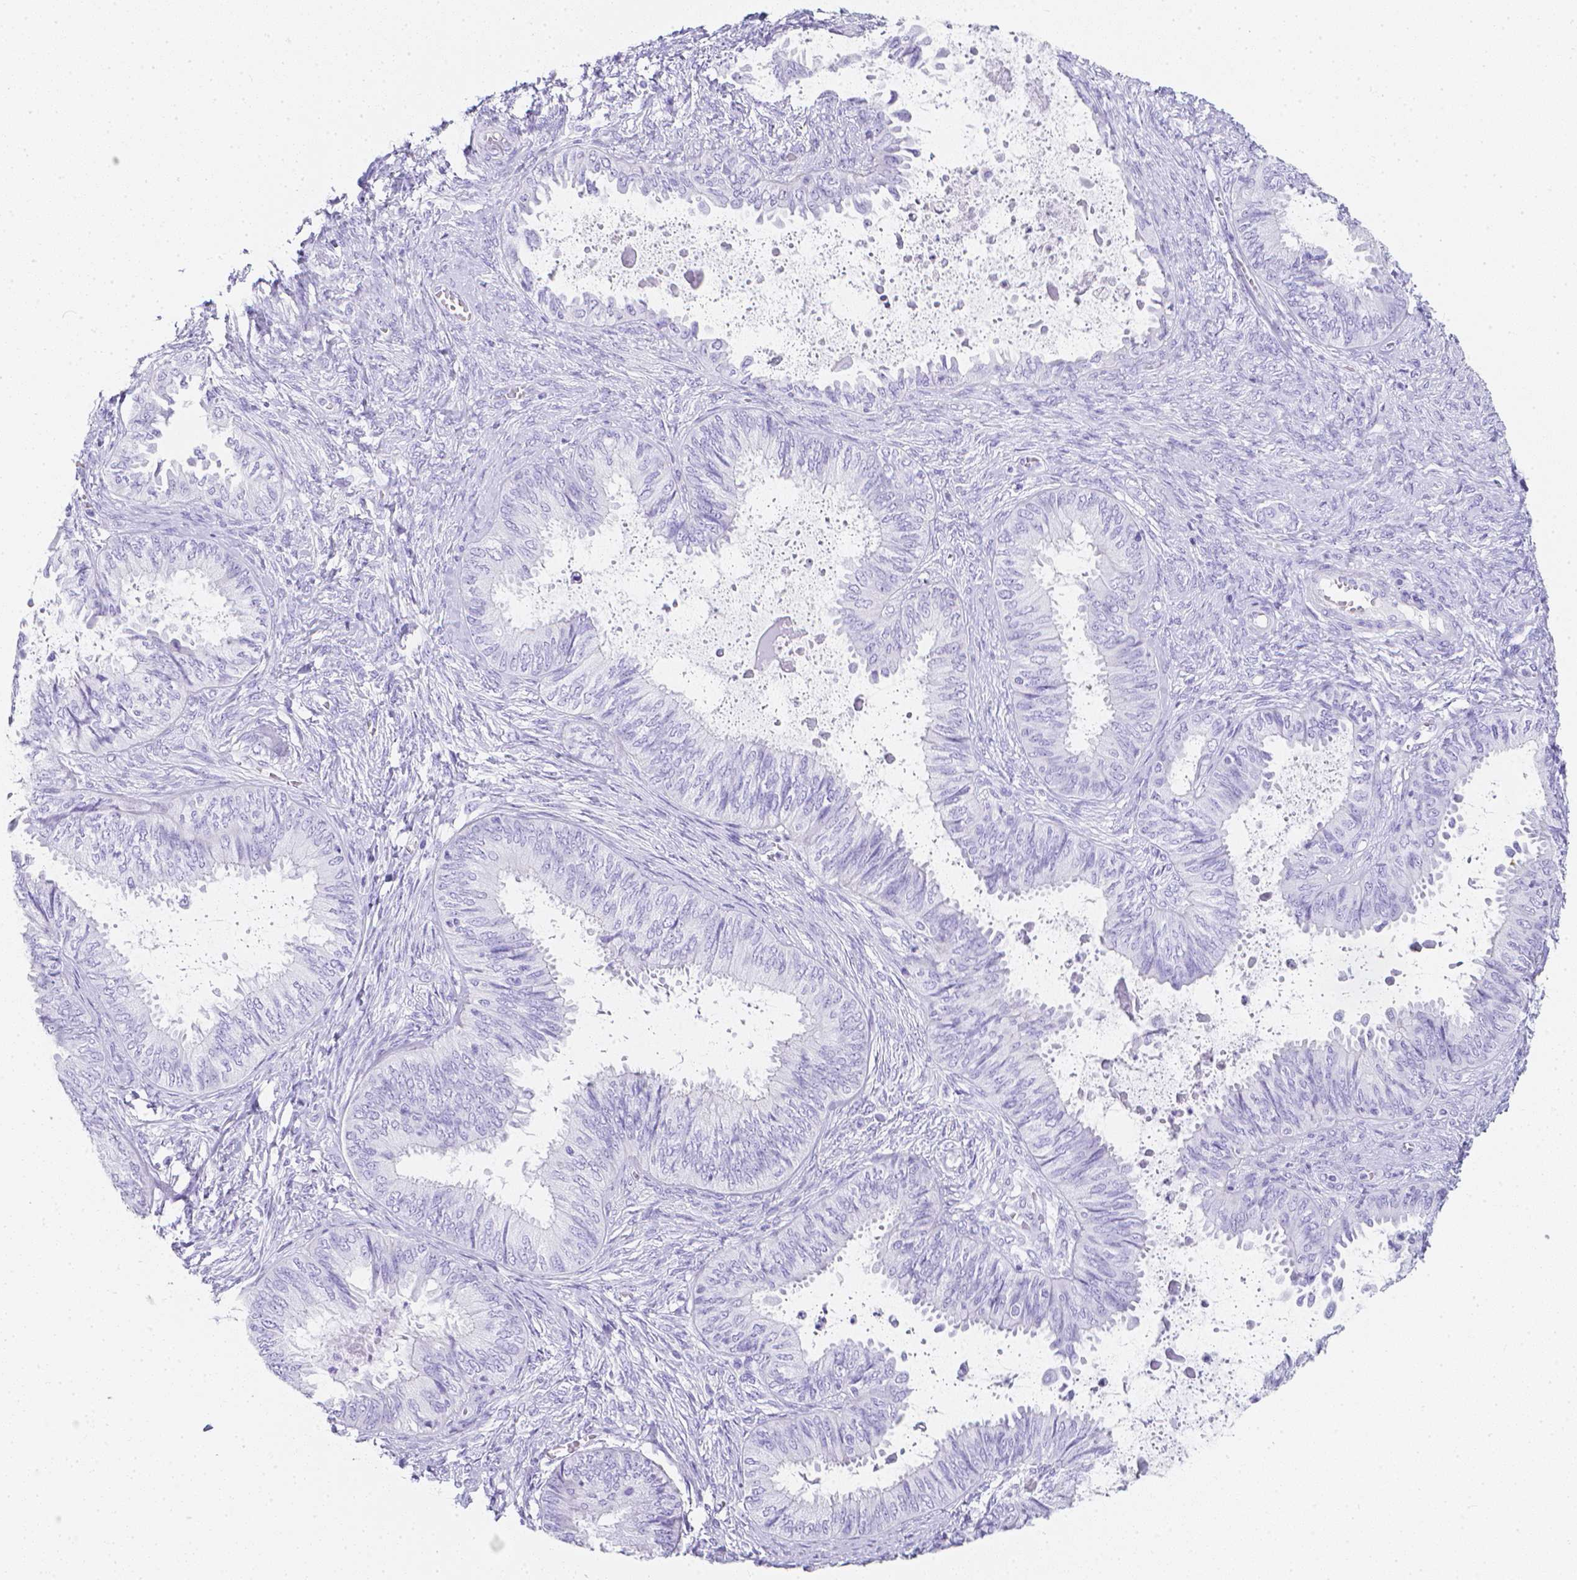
{"staining": {"intensity": "negative", "quantity": "none", "location": "none"}, "tissue": "ovarian cancer", "cell_type": "Tumor cells", "image_type": "cancer", "snomed": [{"axis": "morphology", "description": "Carcinoma, endometroid"}, {"axis": "topography", "description": "Ovary"}], "caption": "The histopathology image demonstrates no staining of tumor cells in ovarian endometroid carcinoma.", "gene": "LGALS4", "patient": {"sex": "female", "age": 70}}